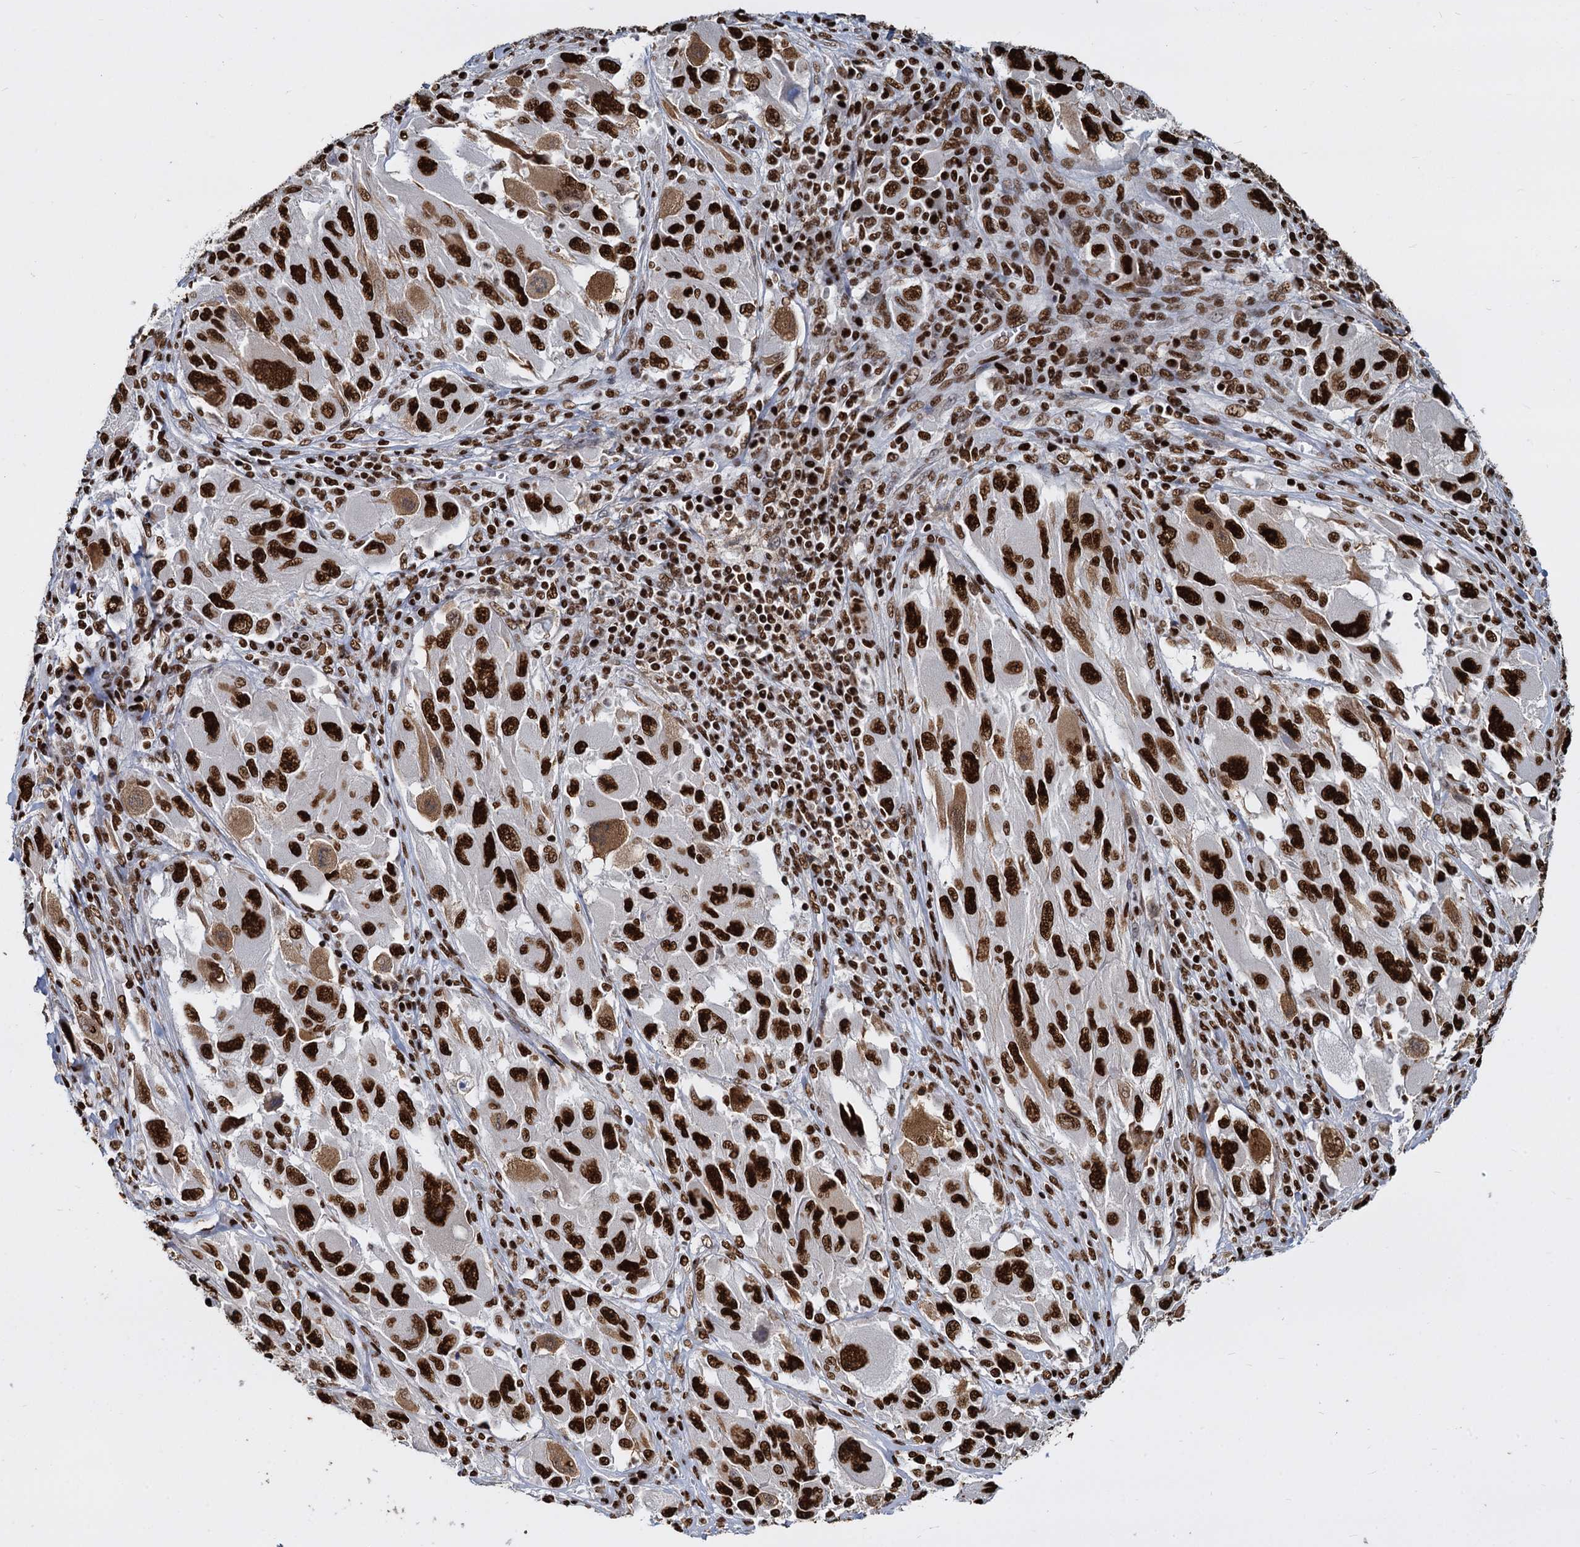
{"staining": {"intensity": "strong", "quantity": ">75%", "location": "nuclear"}, "tissue": "melanoma", "cell_type": "Tumor cells", "image_type": "cancer", "snomed": [{"axis": "morphology", "description": "Malignant melanoma, NOS"}, {"axis": "topography", "description": "Skin"}], "caption": "A brown stain highlights strong nuclear positivity of a protein in malignant melanoma tumor cells.", "gene": "DCPS", "patient": {"sex": "female", "age": 91}}